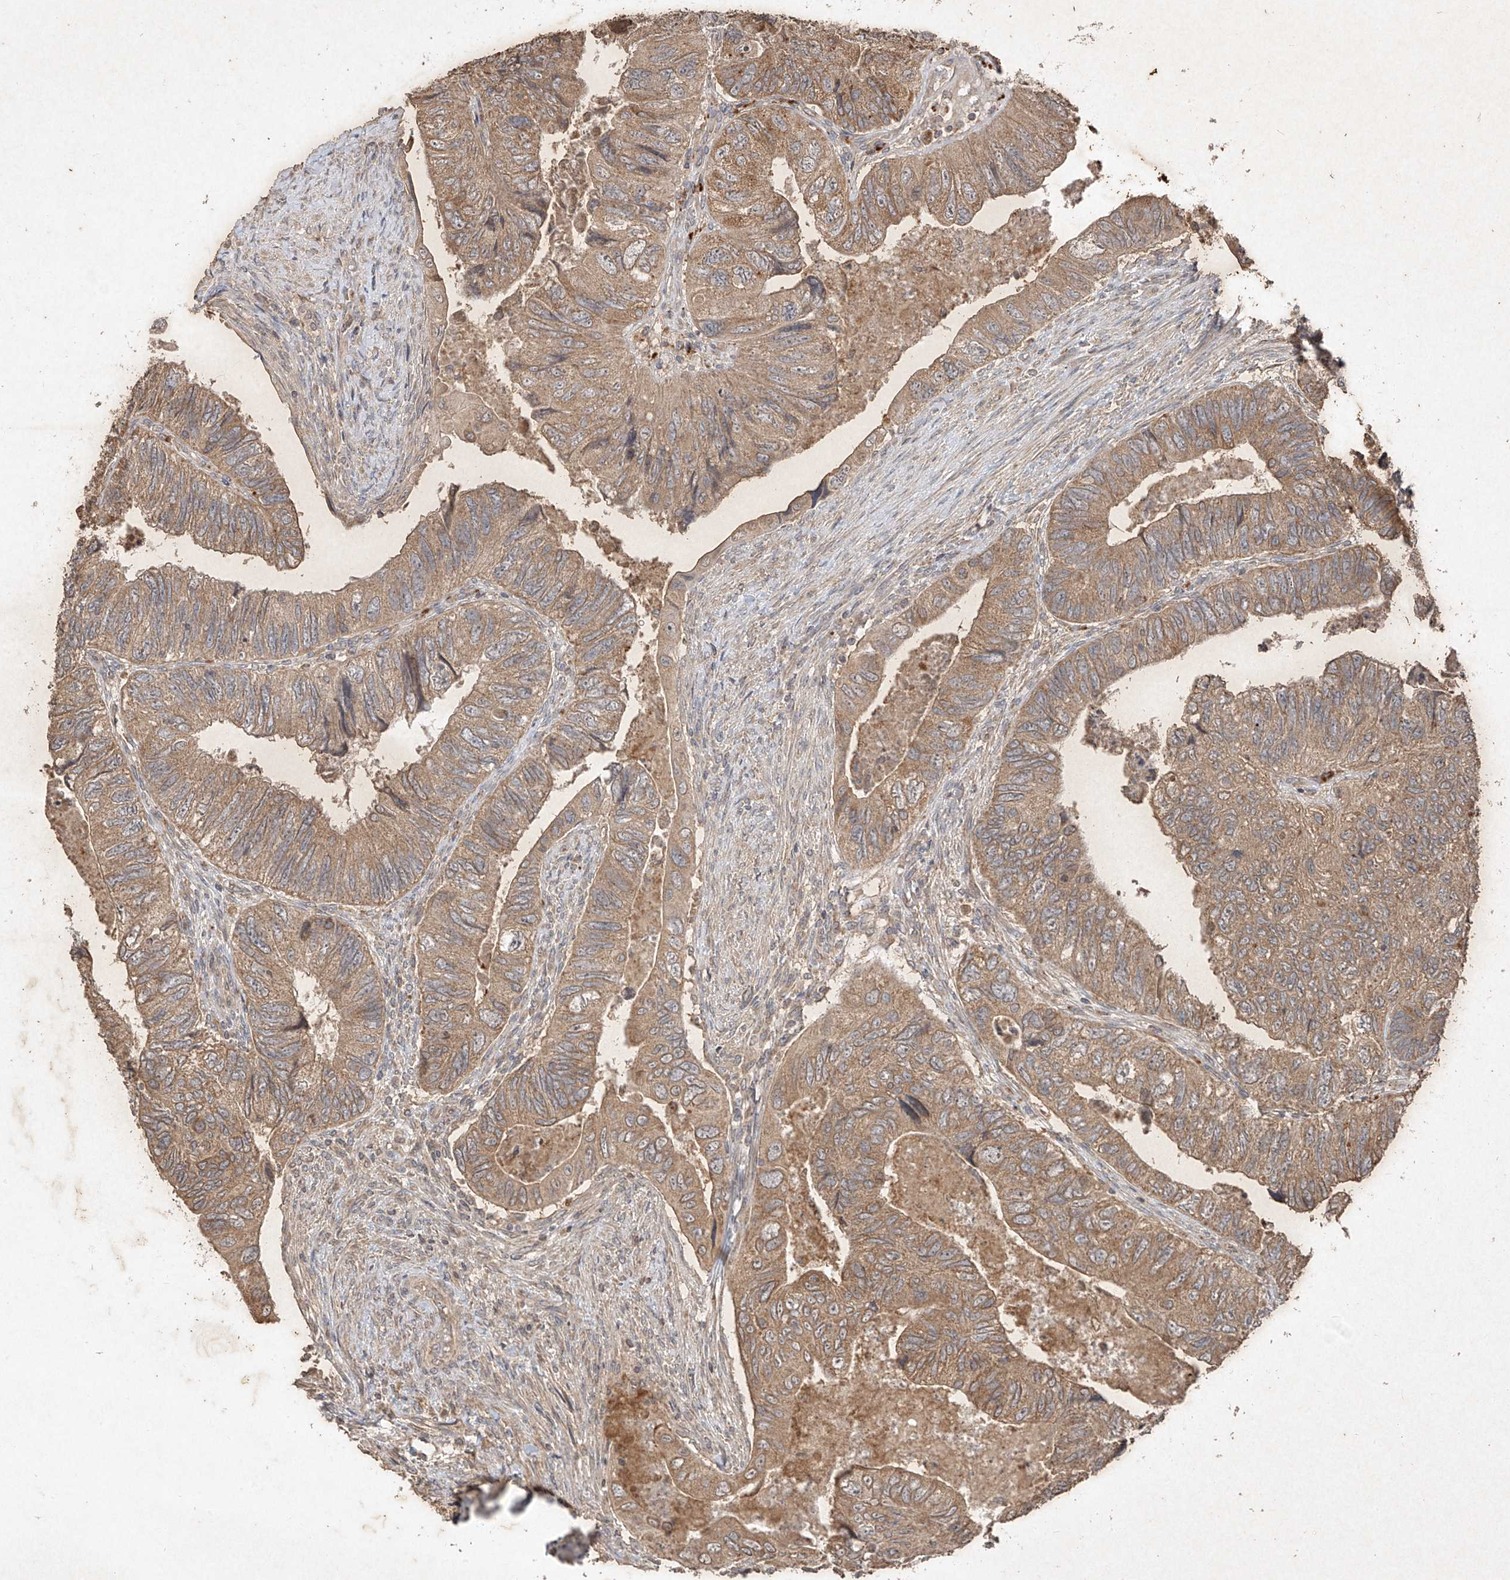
{"staining": {"intensity": "moderate", "quantity": ">75%", "location": "cytoplasmic/membranous"}, "tissue": "colorectal cancer", "cell_type": "Tumor cells", "image_type": "cancer", "snomed": [{"axis": "morphology", "description": "Adenocarcinoma, NOS"}, {"axis": "topography", "description": "Rectum"}], "caption": "Tumor cells exhibit medium levels of moderate cytoplasmic/membranous expression in approximately >75% of cells in colorectal adenocarcinoma.", "gene": "ABCD3", "patient": {"sex": "male", "age": 63}}